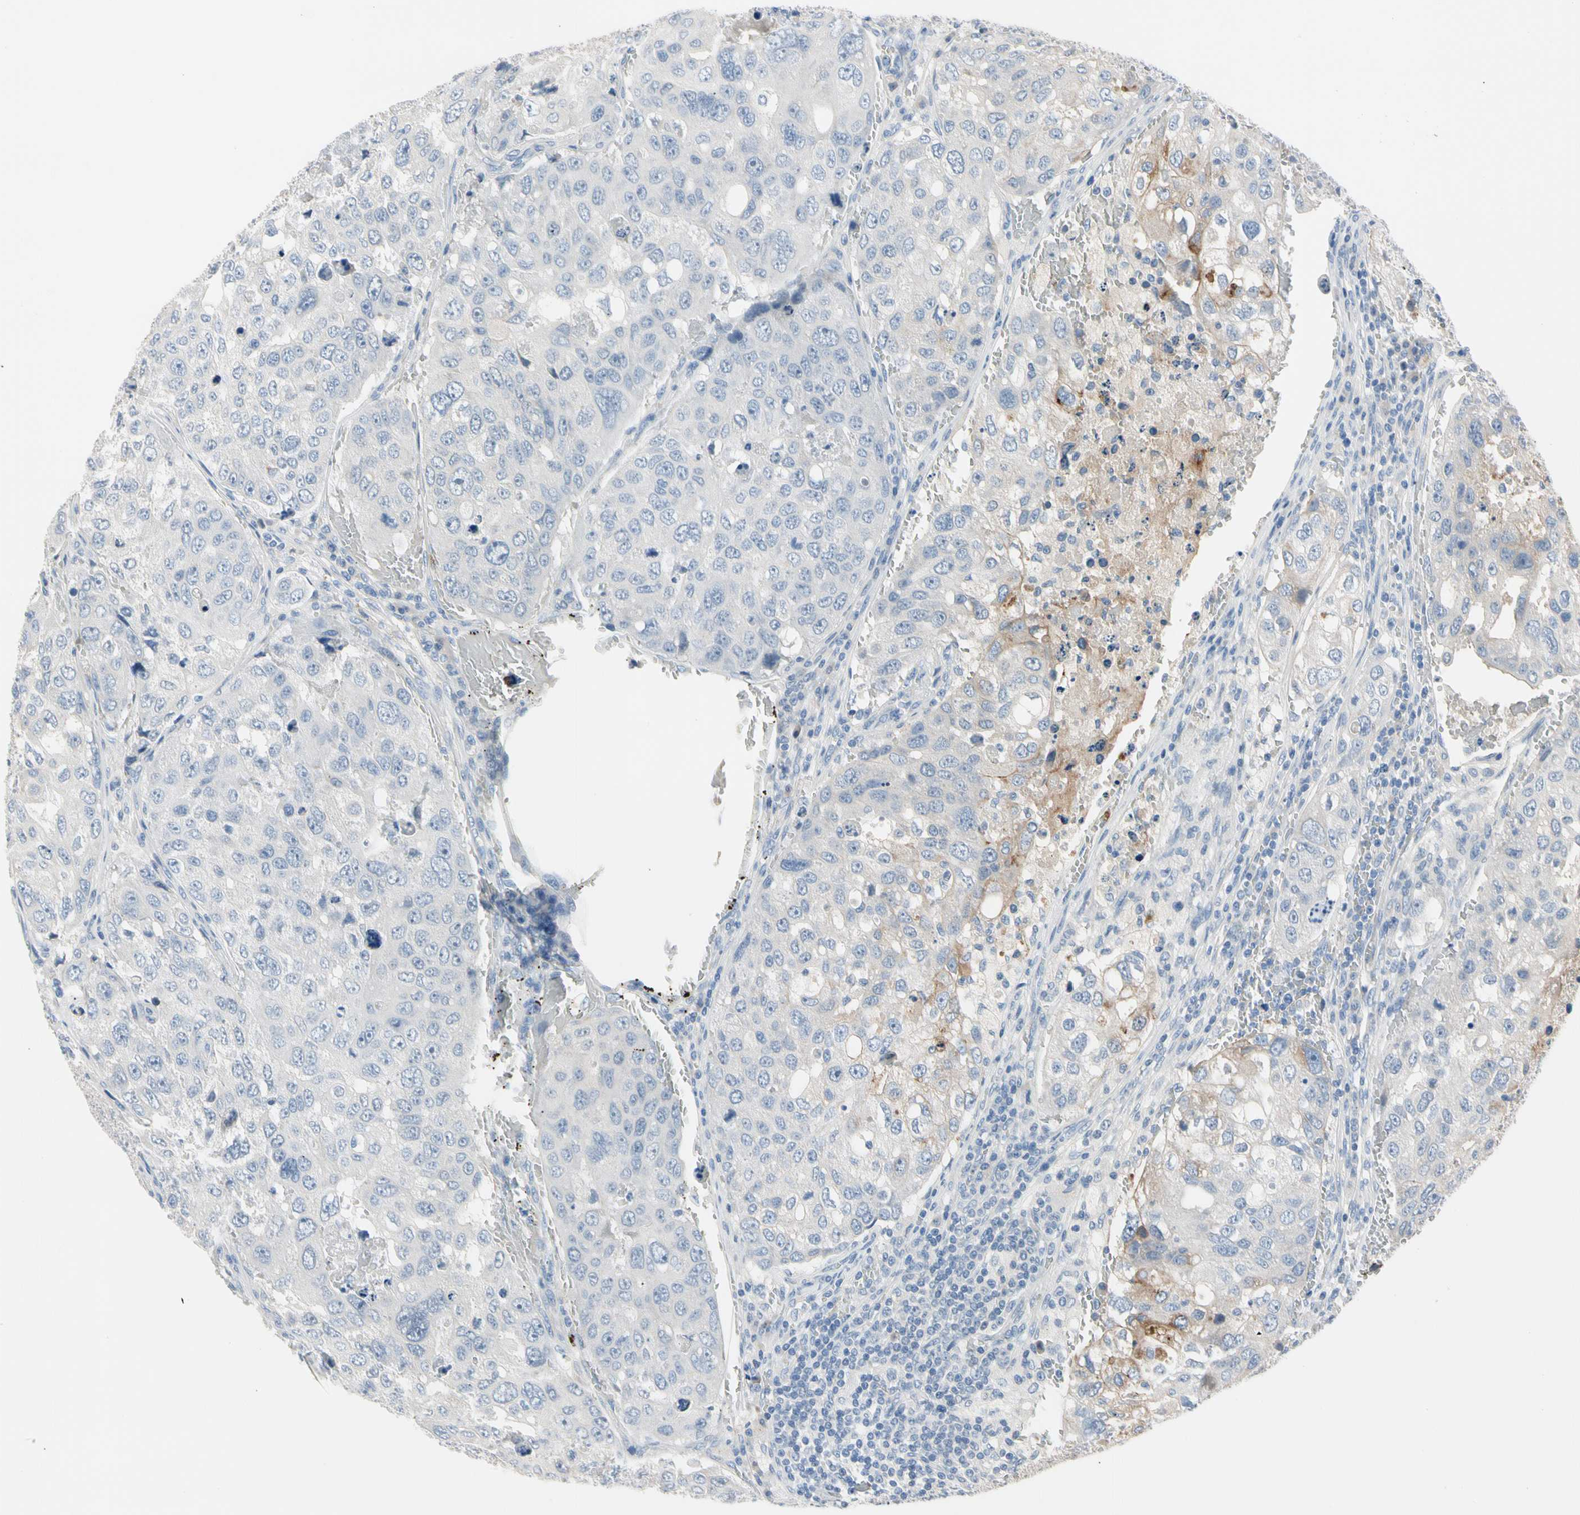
{"staining": {"intensity": "negative", "quantity": "none", "location": "none"}, "tissue": "urothelial cancer", "cell_type": "Tumor cells", "image_type": "cancer", "snomed": [{"axis": "morphology", "description": "Urothelial carcinoma, High grade"}, {"axis": "topography", "description": "Lymph node"}, {"axis": "topography", "description": "Urinary bladder"}], "caption": "IHC micrograph of human high-grade urothelial carcinoma stained for a protein (brown), which displays no expression in tumor cells.", "gene": "MARK1", "patient": {"sex": "male", "age": 51}}